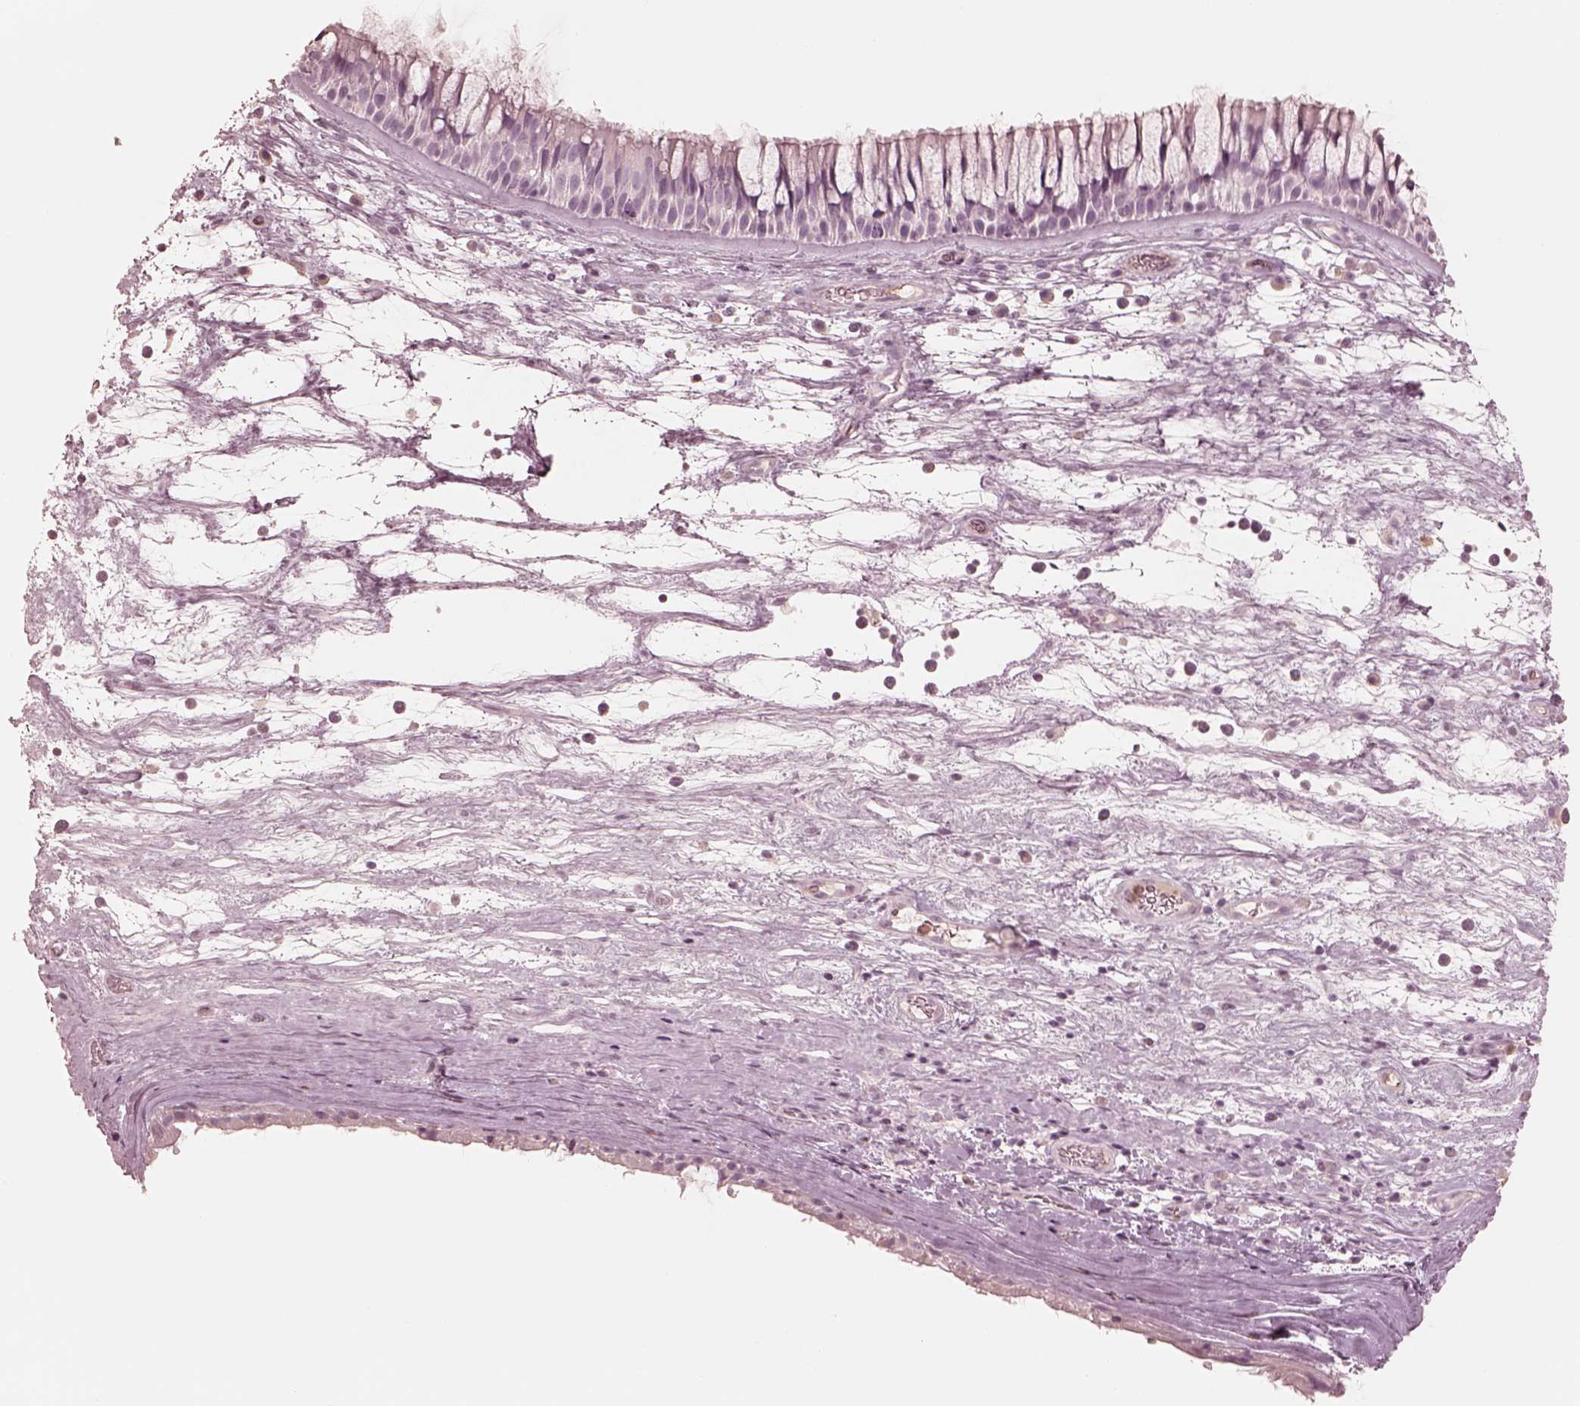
{"staining": {"intensity": "negative", "quantity": "none", "location": "none"}, "tissue": "nasopharynx", "cell_type": "Respiratory epithelial cells", "image_type": "normal", "snomed": [{"axis": "morphology", "description": "Normal tissue, NOS"}, {"axis": "topography", "description": "Nasopharynx"}], "caption": "This is an immunohistochemistry (IHC) image of benign nasopharynx. There is no expression in respiratory epithelial cells.", "gene": "GPRIN1", "patient": {"sex": "male", "age": 74}}